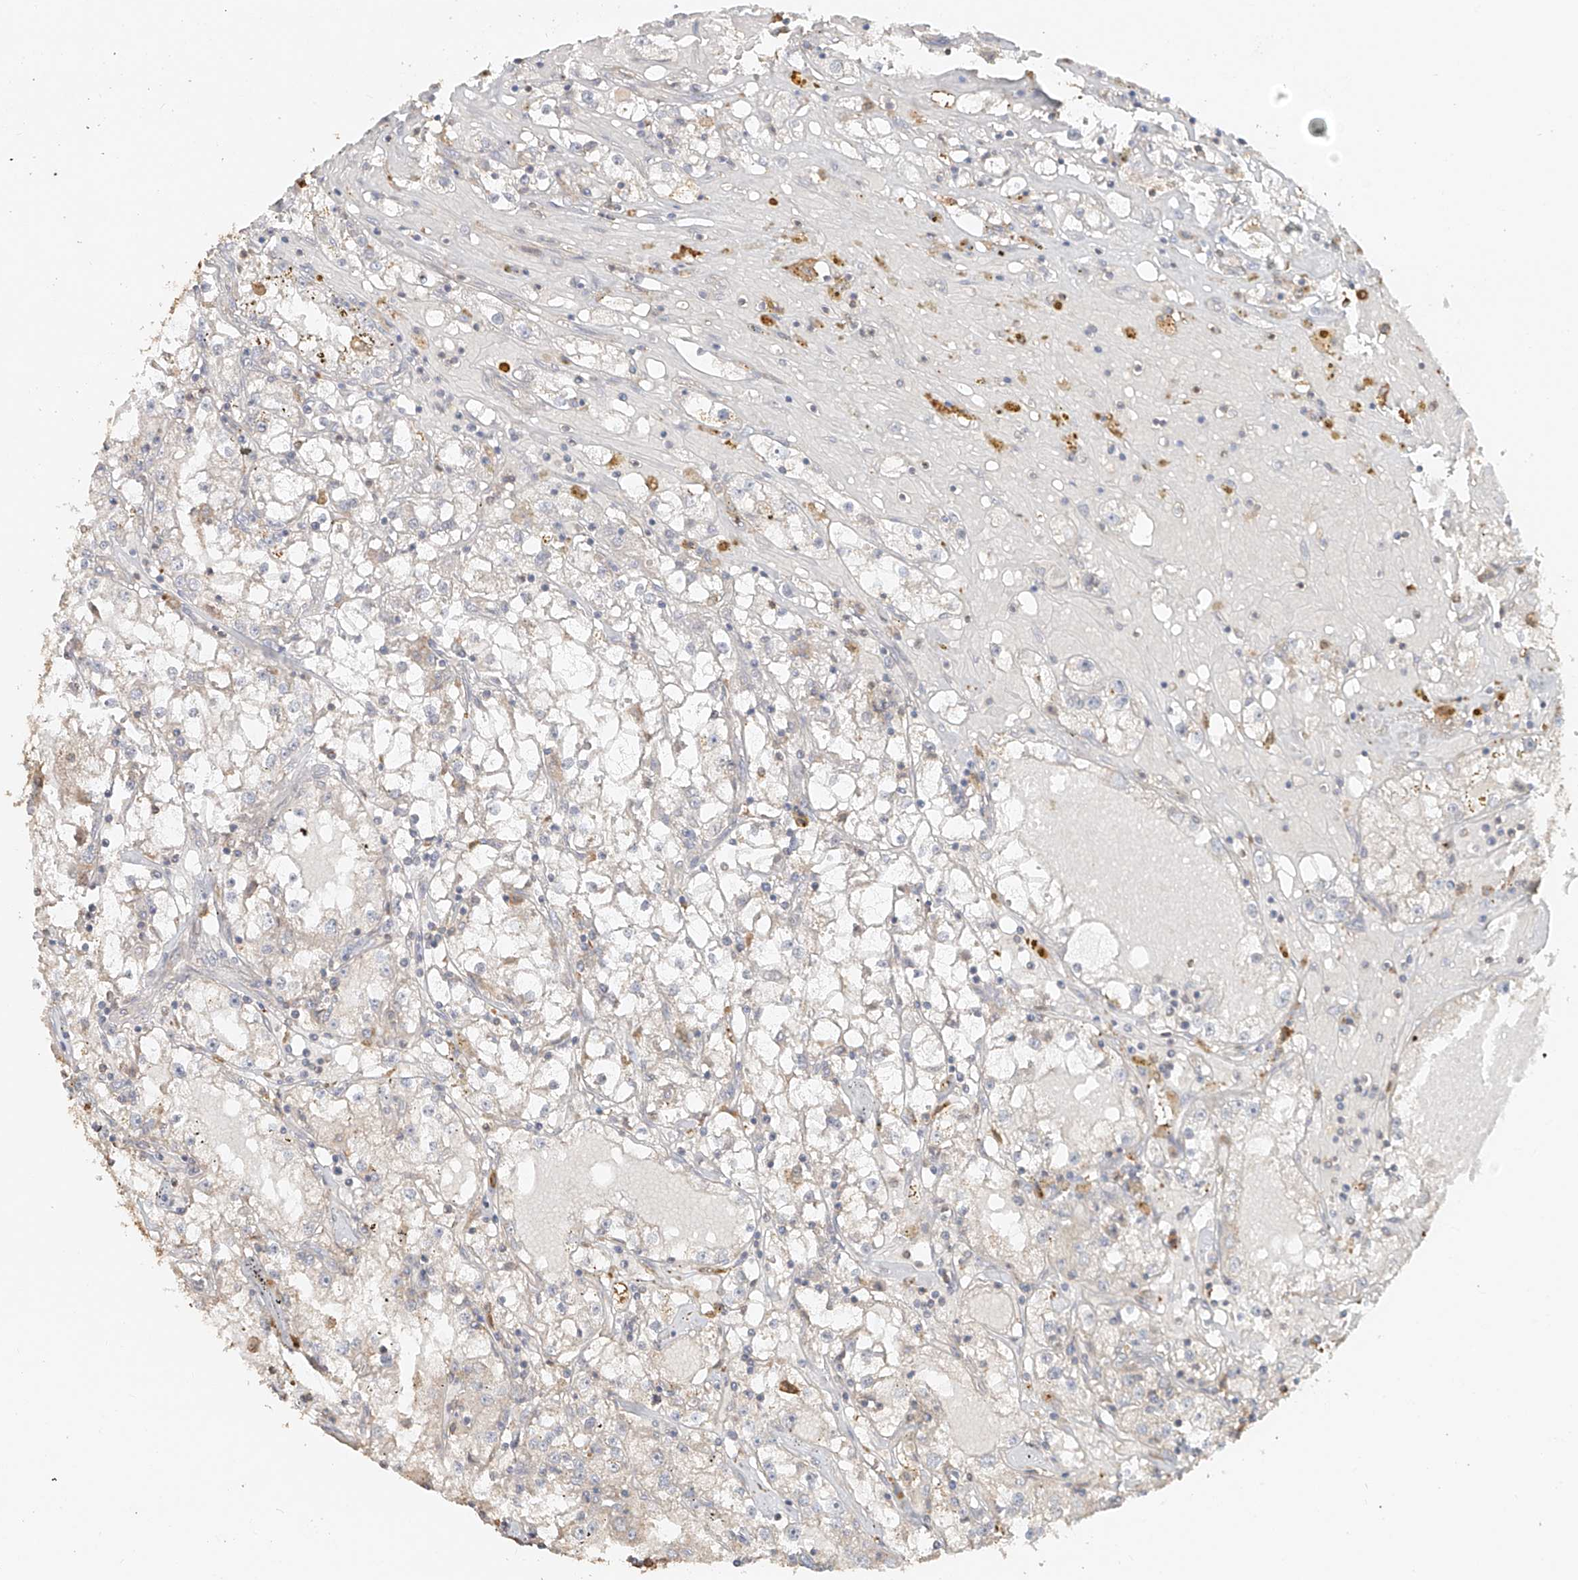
{"staining": {"intensity": "negative", "quantity": "none", "location": "none"}, "tissue": "renal cancer", "cell_type": "Tumor cells", "image_type": "cancer", "snomed": [{"axis": "morphology", "description": "Adenocarcinoma, NOS"}, {"axis": "topography", "description": "Kidney"}], "caption": "A high-resolution histopathology image shows immunohistochemistry (IHC) staining of renal cancer, which shows no significant positivity in tumor cells.", "gene": "NPHS1", "patient": {"sex": "male", "age": 56}}